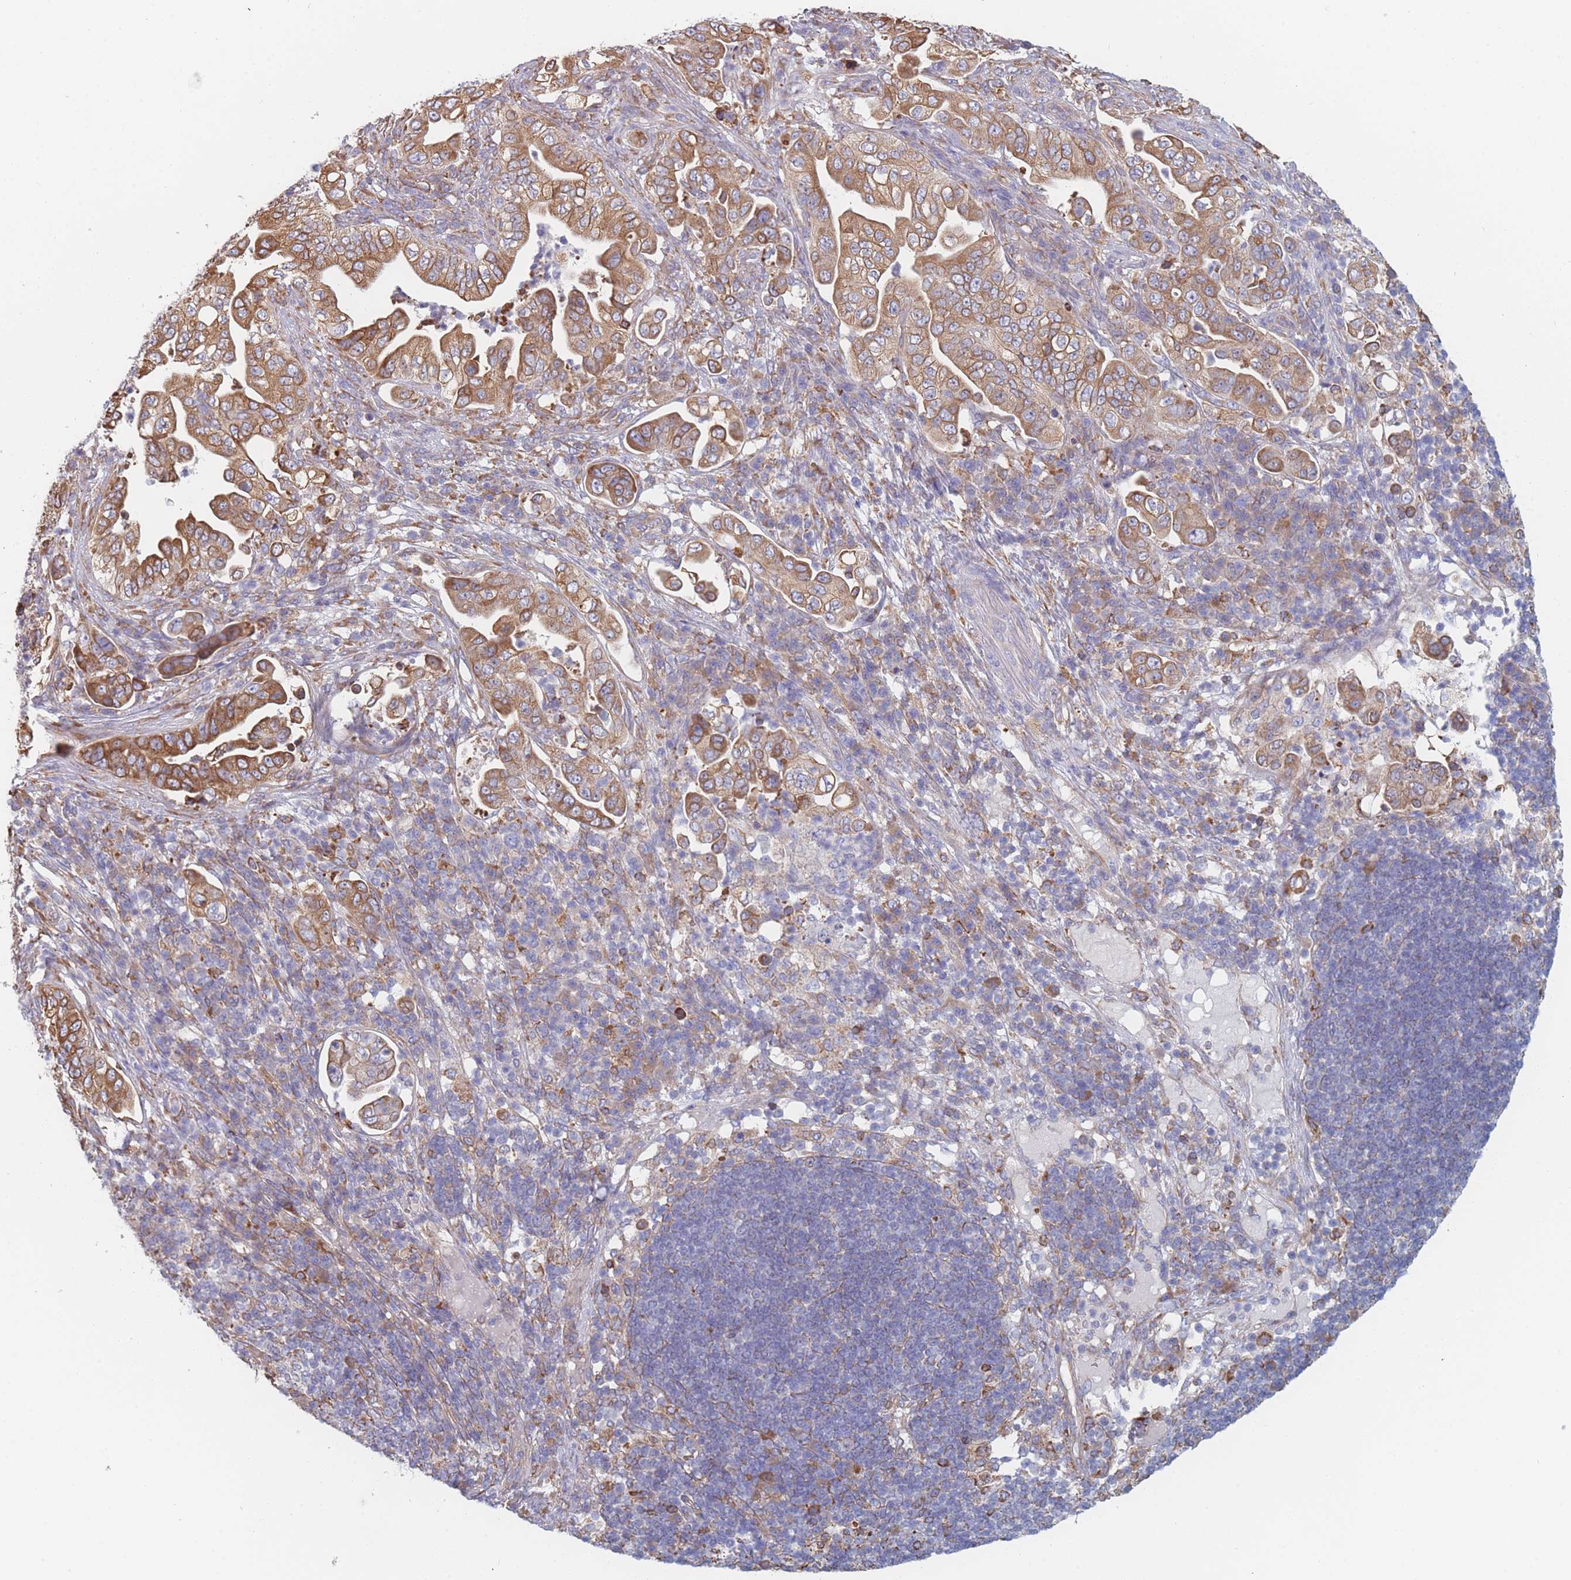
{"staining": {"intensity": "moderate", "quantity": ">75%", "location": "cytoplasmic/membranous"}, "tissue": "pancreatic cancer", "cell_type": "Tumor cells", "image_type": "cancer", "snomed": [{"axis": "morphology", "description": "Adenocarcinoma, NOS"}, {"axis": "topography", "description": "Pancreas"}], "caption": "High-power microscopy captured an IHC image of pancreatic cancer (adenocarcinoma), revealing moderate cytoplasmic/membranous staining in about >75% of tumor cells.", "gene": "OR7C2", "patient": {"sex": "female", "age": 63}}